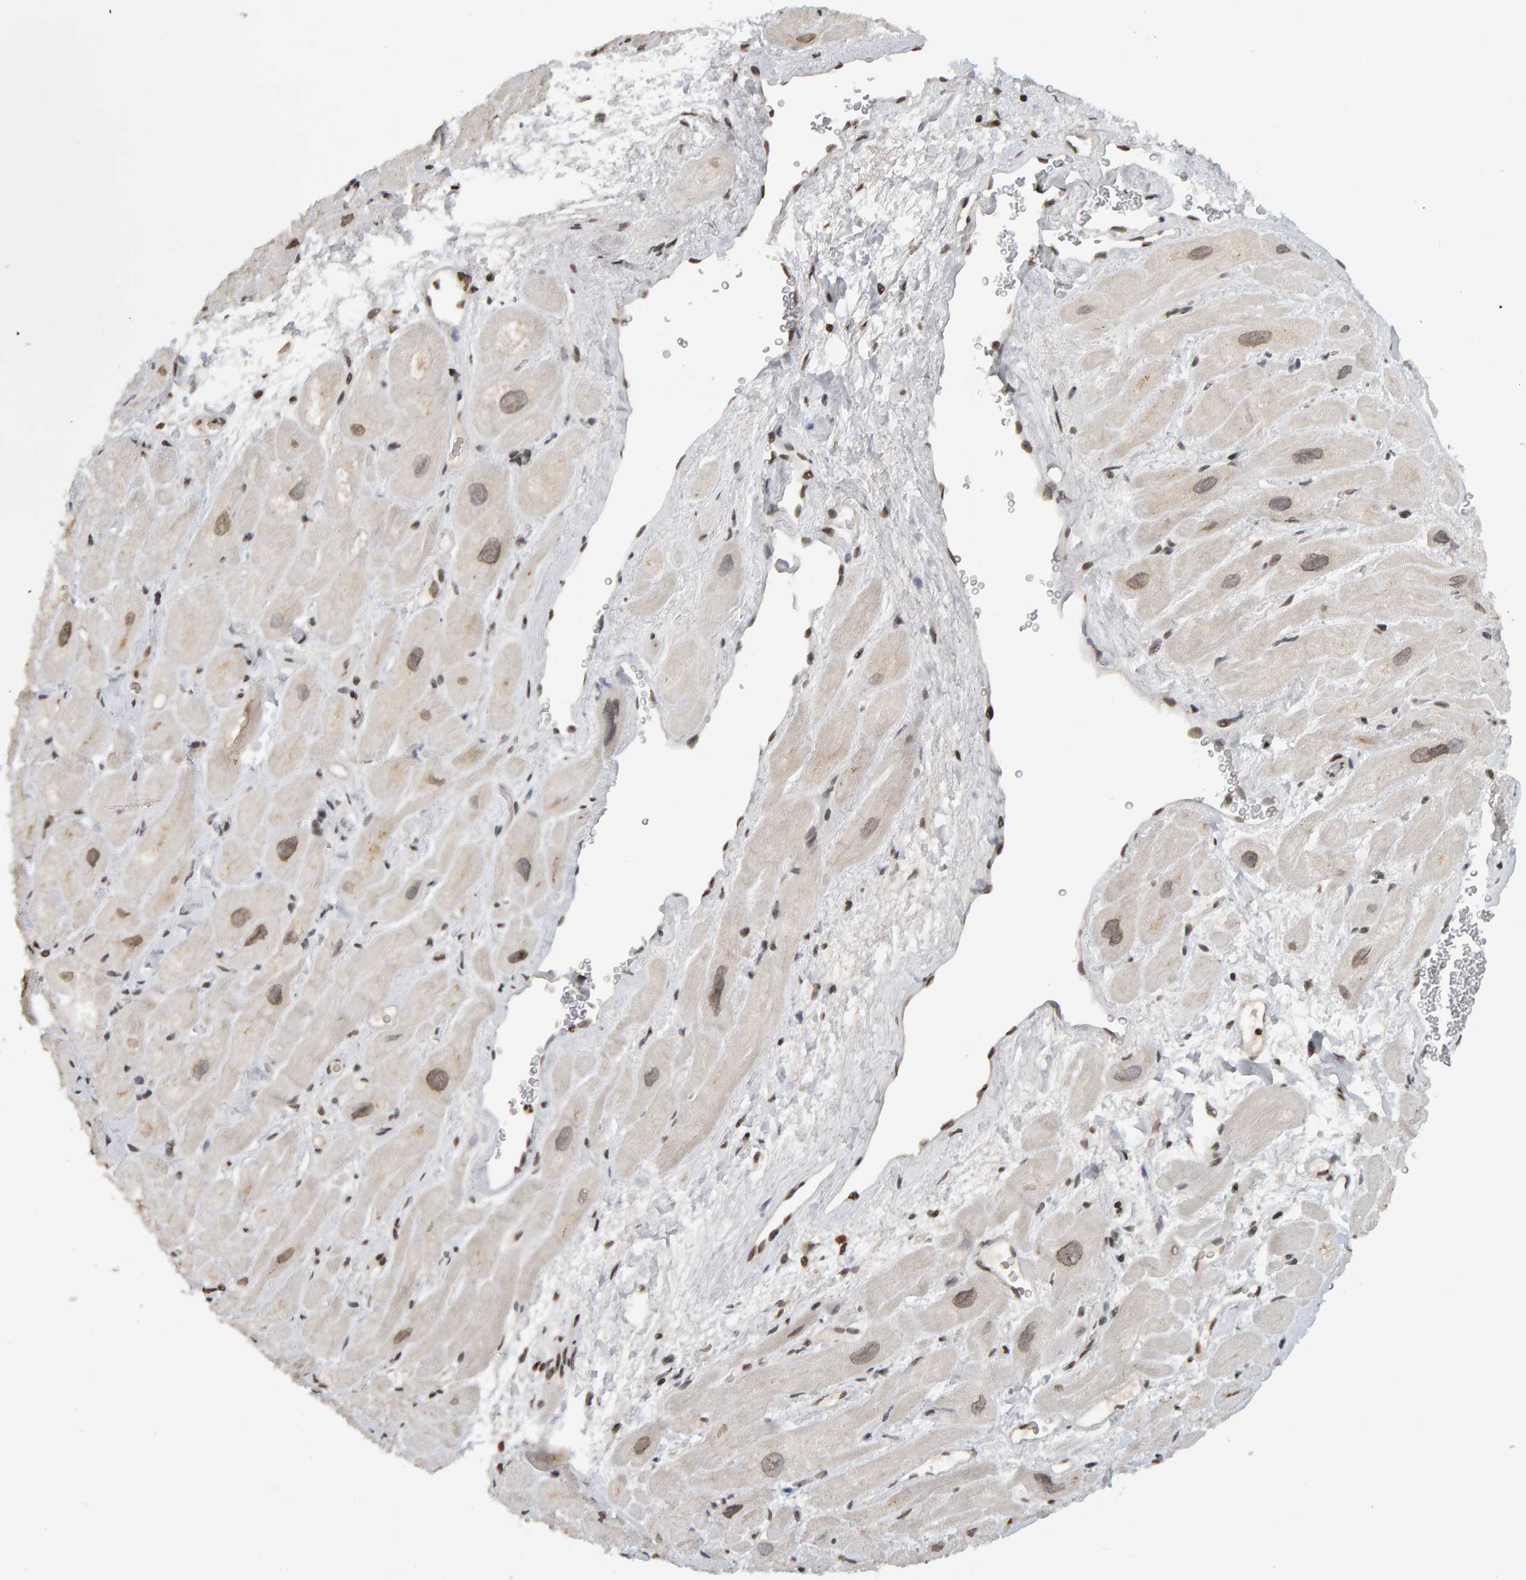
{"staining": {"intensity": "weak", "quantity": "25%-75%", "location": "cytoplasmic/membranous,nuclear"}, "tissue": "heart muscle", "cell_type": "Cardiomyocytes", "image_type": "normal", "snomed": [{"axis": "morphology", "description": "Normal tissue, NOS"}, {"axis": "topography", "description": "Heart"}], "caption": "Immunohistochemical staining of normal heart muscle shows weak cytoplasmic/membranous,nuclear protein staining in approximately 25%-75% of cardiomyocytes.", "gene": "TRAM1", "patient": {"sex": "male", "age": 49}}